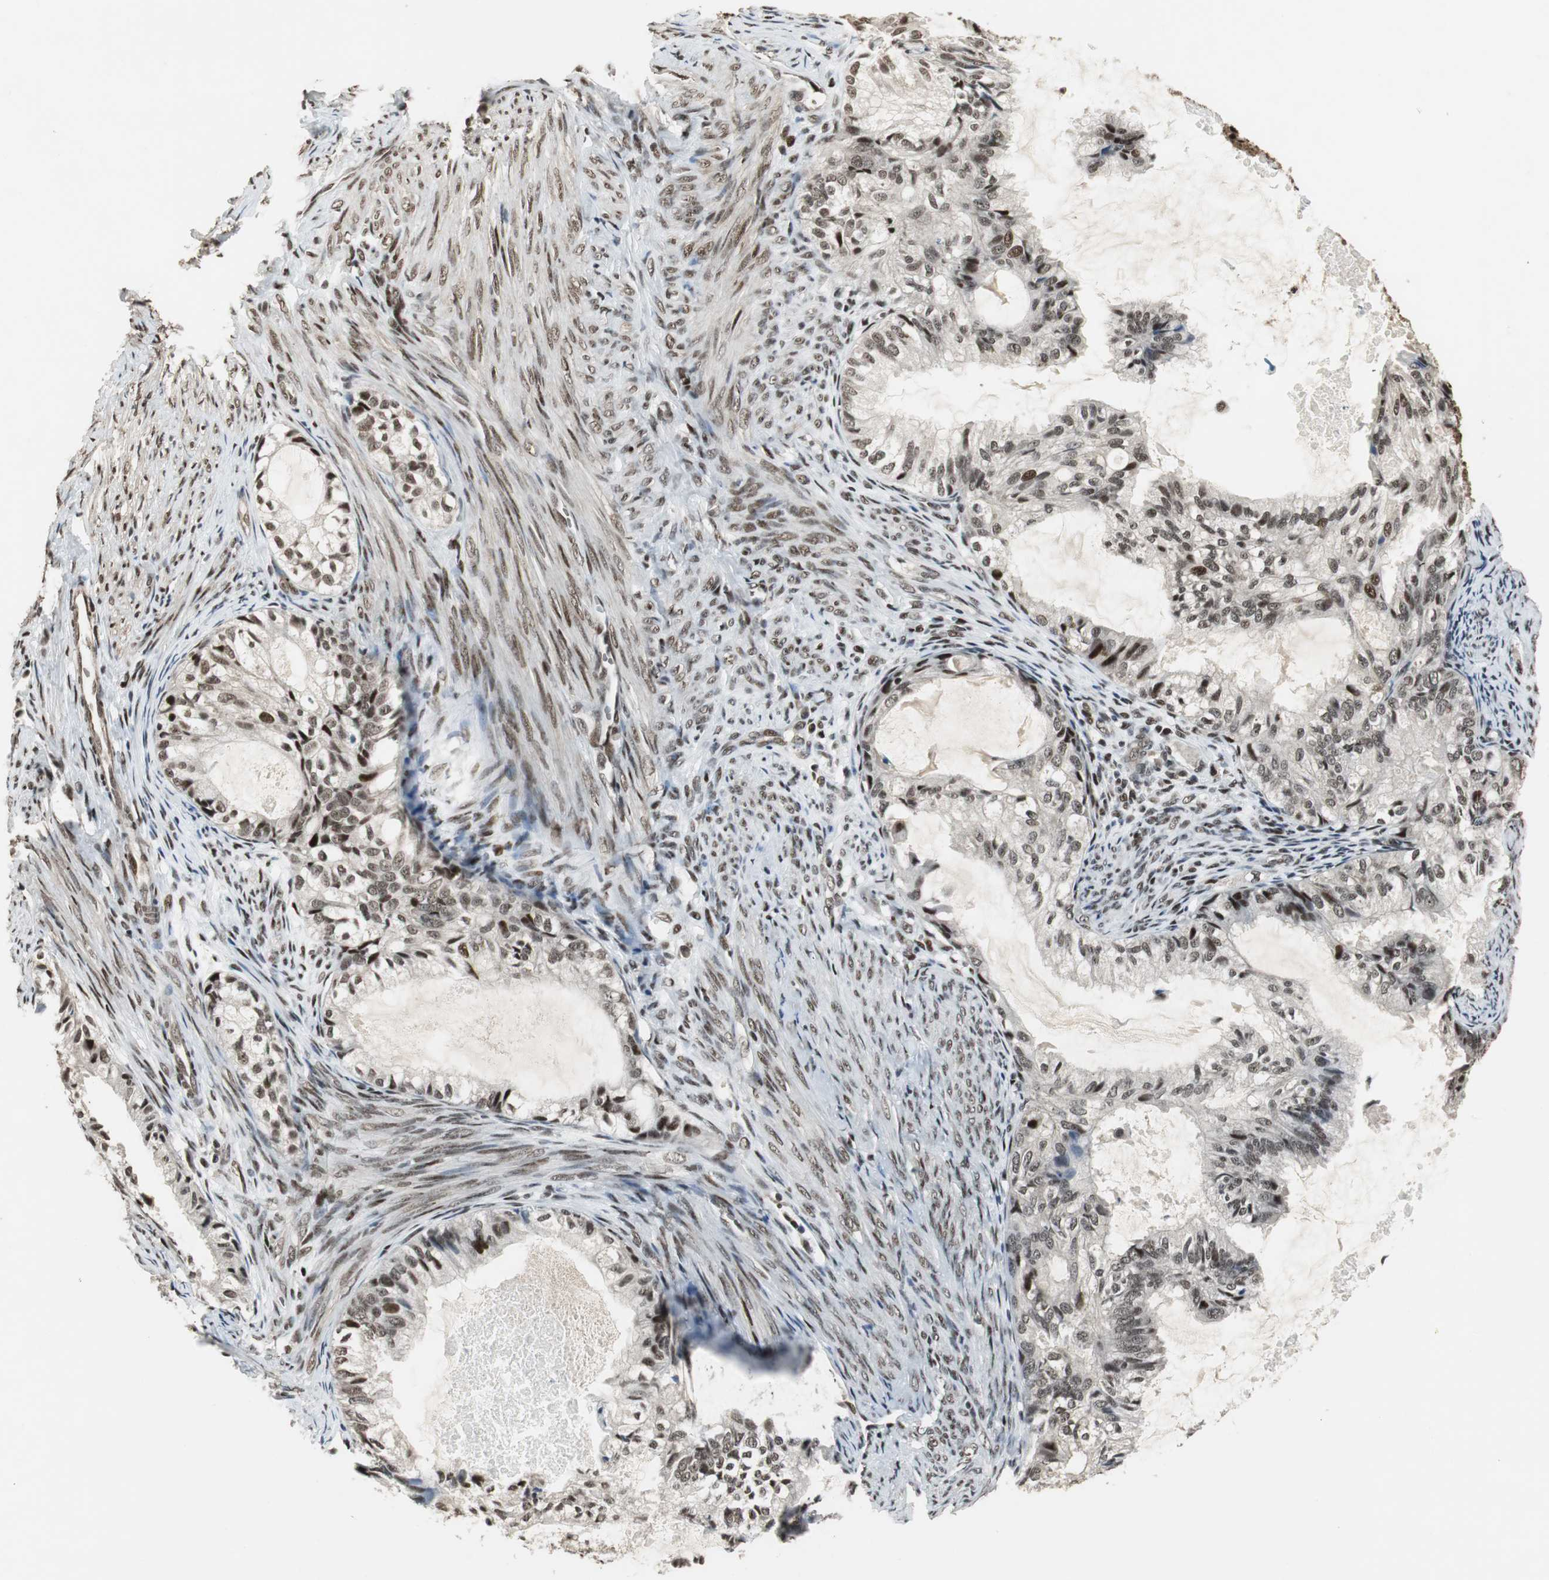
{"staining": {"intensity": "moderate", "quantity": ">75%", "location": "nuclear"}, "tissue": "cervical cancer", "cell_type": "Tumor cells", "image_type": "cancer", "snomed": [{"axis": "morphology", "description": "Normal tissue, NOS"}, {"axis": "morphology", "description": "Adenocarcinoma, NOS"}, {"axis": "topography", "description": "Cervix"}, {"axis": "topography", "description": "Endometrium"}], "caption": "Human adenocarcinoma (cervical) stained for a protein (brown) reveals moderate nuclear positive expression in approximately >75% of tumor cells.", "gene": "TAF5", "patient": {"sex": "female", "age": 86}}